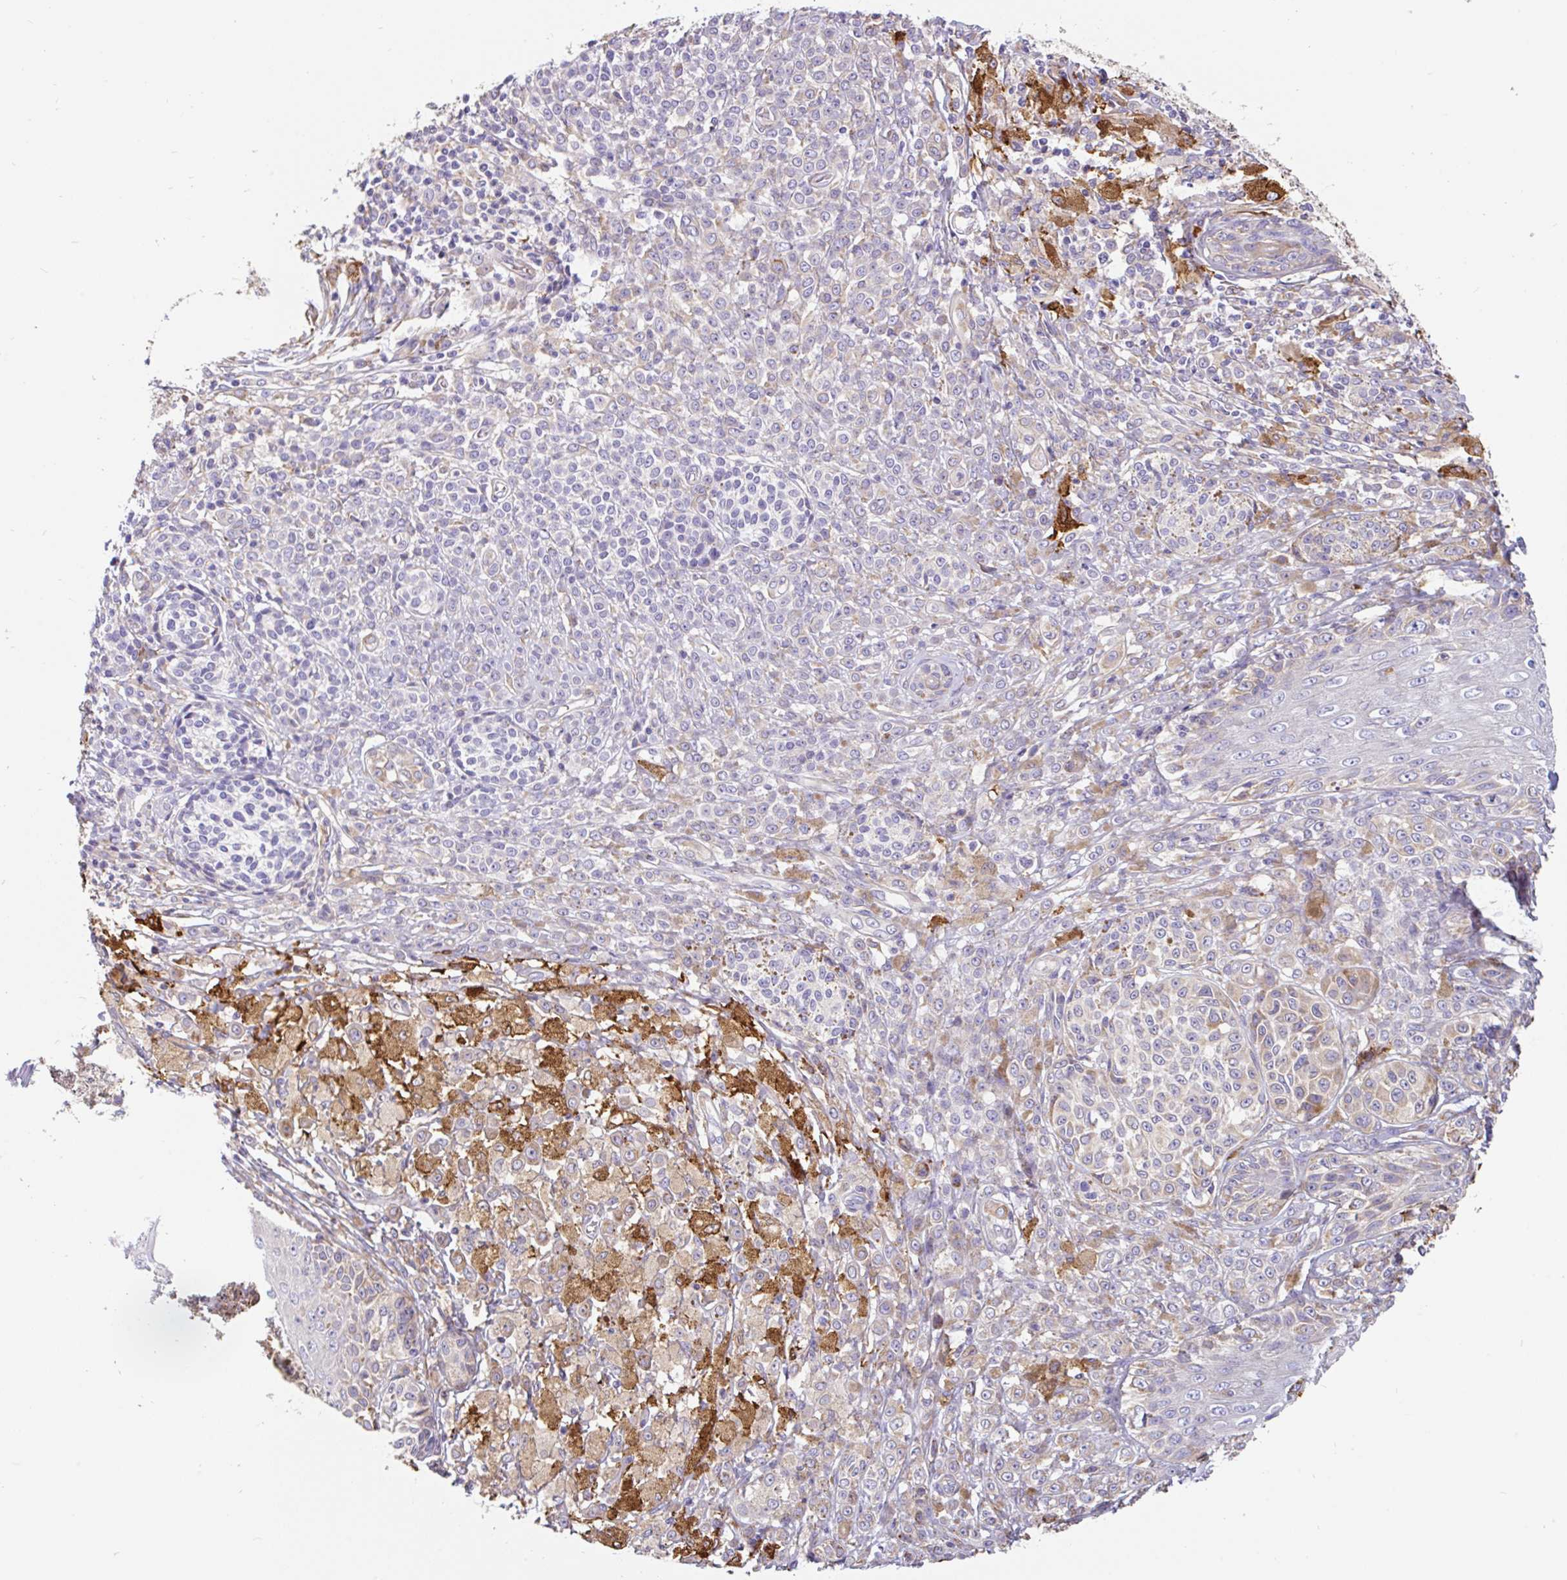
{"staining": {"intensity": "weak", "quantity": "<25%", "location": "cytoplasmic/membranous"}, "tissue": "melanoma", "cell_type": "Tumor cells", "image_type": "cancer", "snomed": [{"axis": "morphology", "description": "Malignant melanoma, NOS"}, {"axis": "topography", "description": "Skin"}], "caption": "Immunohistochemistry (IHC) of malignant melanoma shows no positivity in tumor cells.", "gene": "EML5", "patient": {"sex": "male", "age": 42}}